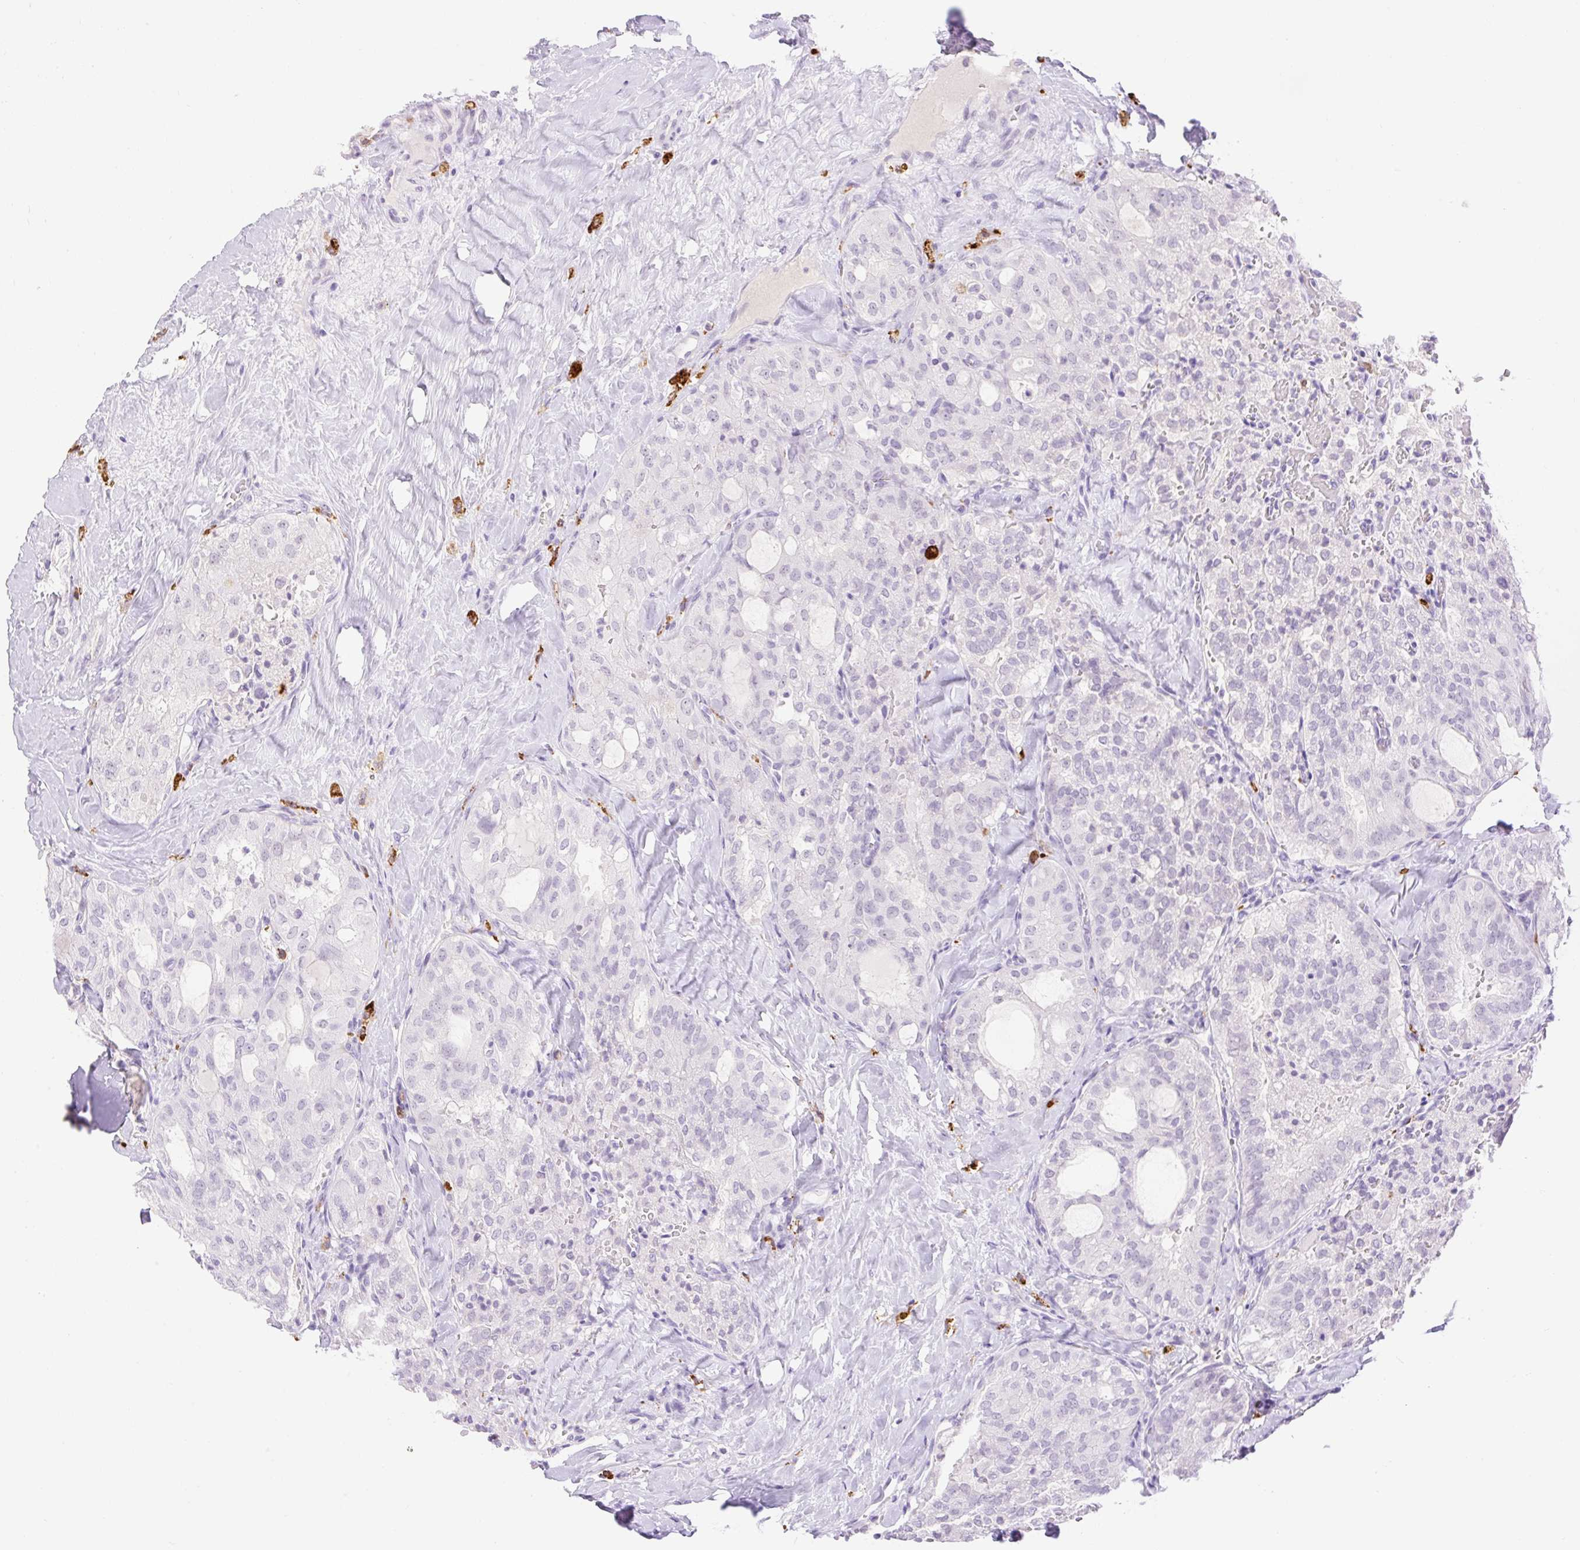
{"staining": {"intensity": "negative", "quantity": "none", "location": "none"}, "tissue": "thyroid cancer", "cell_type": "Tumor cells", "image_type": "cancer", "snomed": [{"axis": "morphology", "description": "Follicular adenoma carcinoma, NOS"}, {"axis": "topography", "description": "Thyroid gland"}], "caption": "This is an immunohistochemistry photomicrograph of human thyroid follicular adenoma carcinoma. There is no expression in tumor cells.", "gene": "SIGLEC1", "patient": {"sex": "male", "age": 75}}